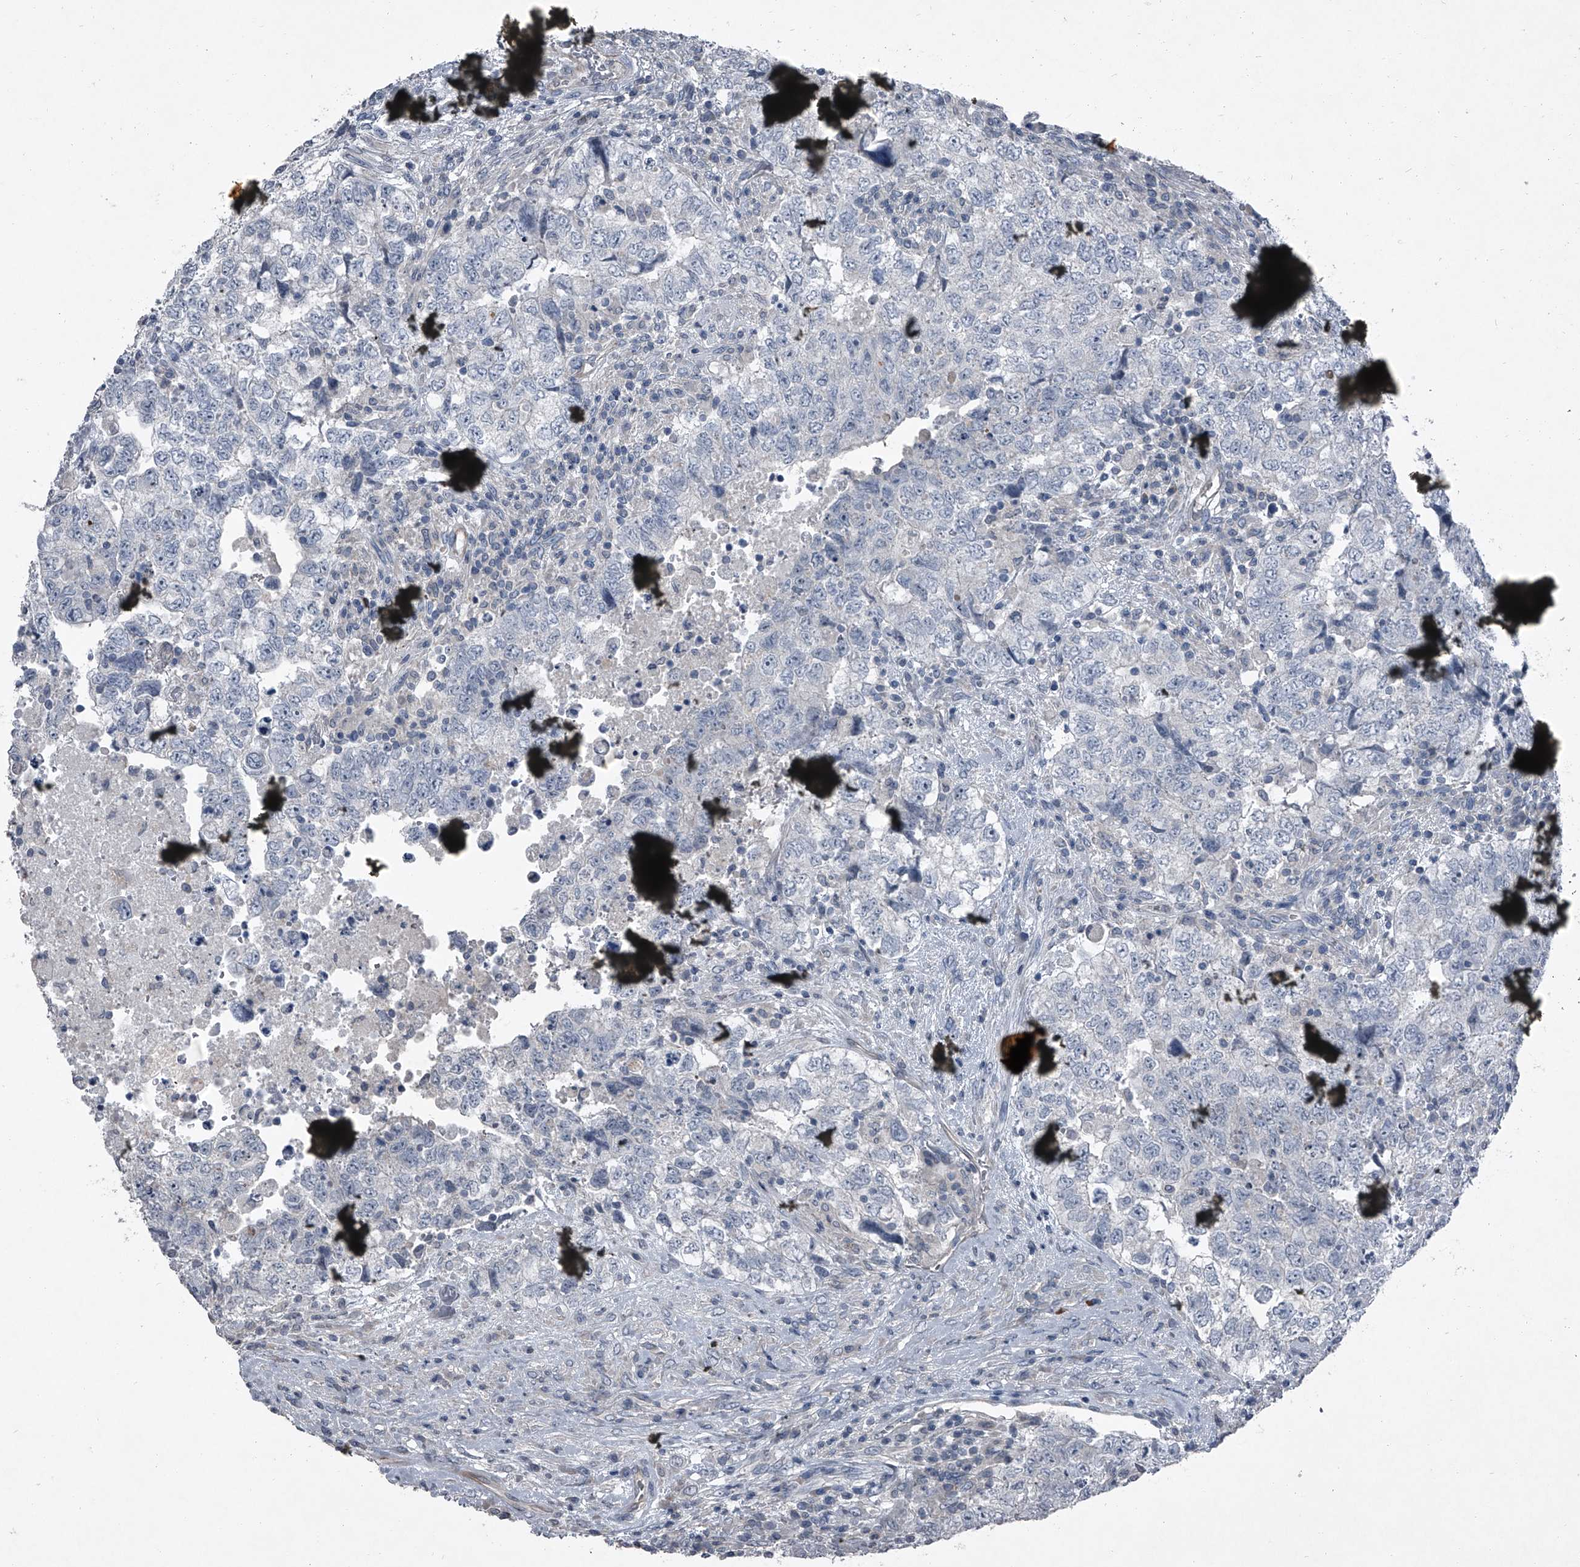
{"staining": {"intensity": "negative", "quantity": "none", "location": "none"}, "tissue": "testis cancer", "cell_type": "Tumor cells", "image_type": "cancer", "snomed": [{"axis": "morphology", "description": "Carcinoma, Embryonal, NOS"}, {"axis": "topography", "description": "Testis"}], "caption": "Micrograph shows no protein positivity in tumor cells of testis embryonal carcinoma tissue.", "gene": "HEPHL1", "patient": {"sex": "male", "age": 37}}